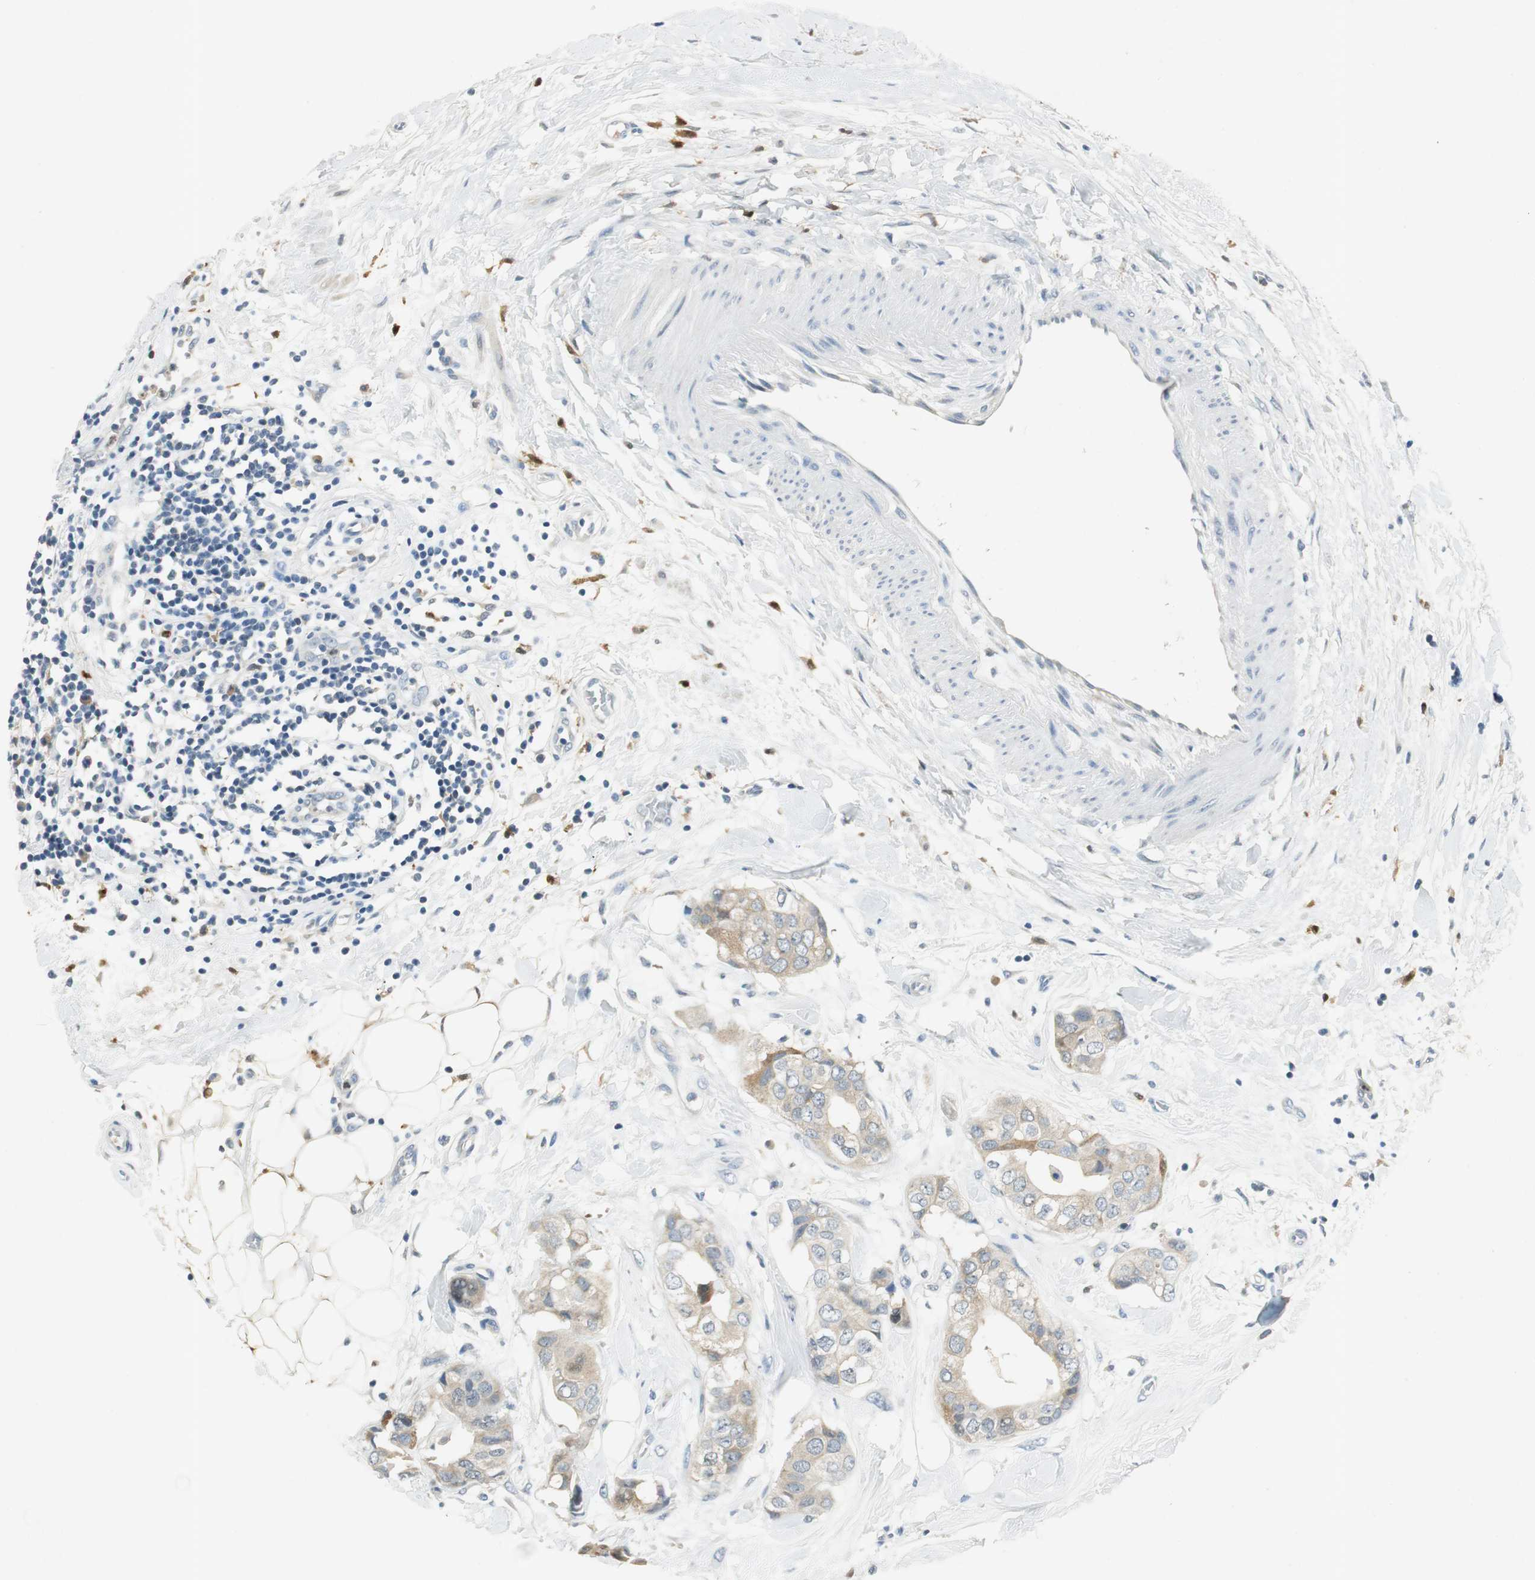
{"staining": {"intensity": "weak", "quantity": "25%-75%", "location": "cytoplasmic/membranous"}, "tissue": "breast cancer", "cell_type": "Tumor cells", "image_type": "cancer", "snomed": [{"axis": "morphology", "description": "Duct carcinoma"}, {"axis": "topography", "description": "Breast"}], "caption": "This image displays breast cancer stained with immunohistochemistry (IHC) to label a protein in brown. The cytoplasmic/membranous of tumor cells show weak positivity for the protein. Nuclei are counter-stained blue.", "gene": "ME1", "patient": {"sex": "female", "age": 40}}